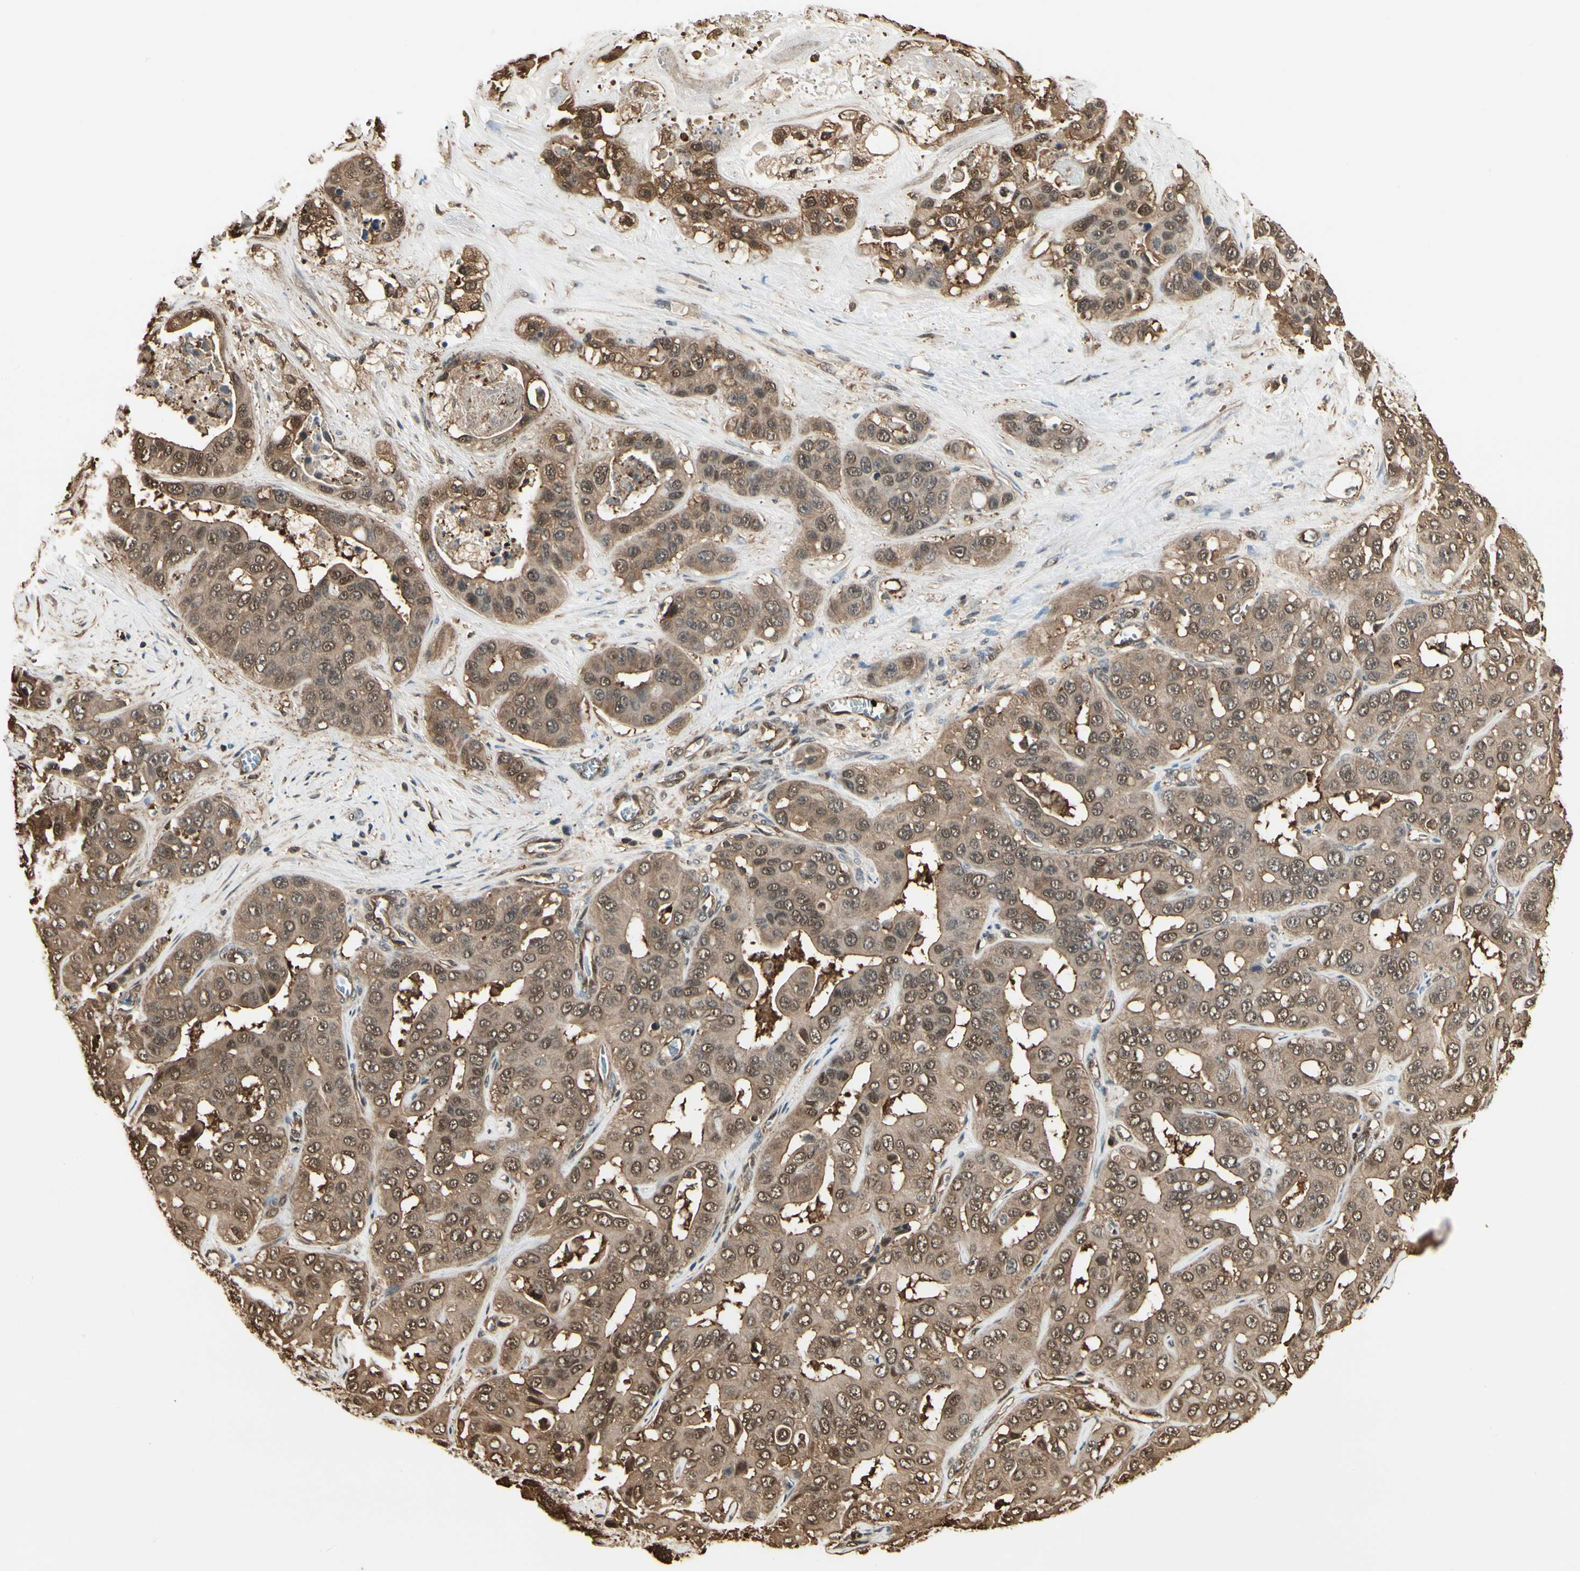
{"staining": {"intensity": "moderate", "quantity": ">75%", "location": "cytoplasmic/membranous,nuclear"}, "tissue": "liver cancer", "cell_type": "Tumor cells", "image_type": "cancer", "snomed": [{"axis": "morphology", "description": "Cholangiocarcinoma"}, {"axis": "topography", "description": "Liver"}], "caption": "Liver cholangiocarcinoma was stained to show a protein in brown. There is medium levels of moderate cytoplasmic/membranous and nuclear staining in about >75% of tumor cells.", "gene": "YWHAE", "patient": {"sex": "female", "age": 52}}